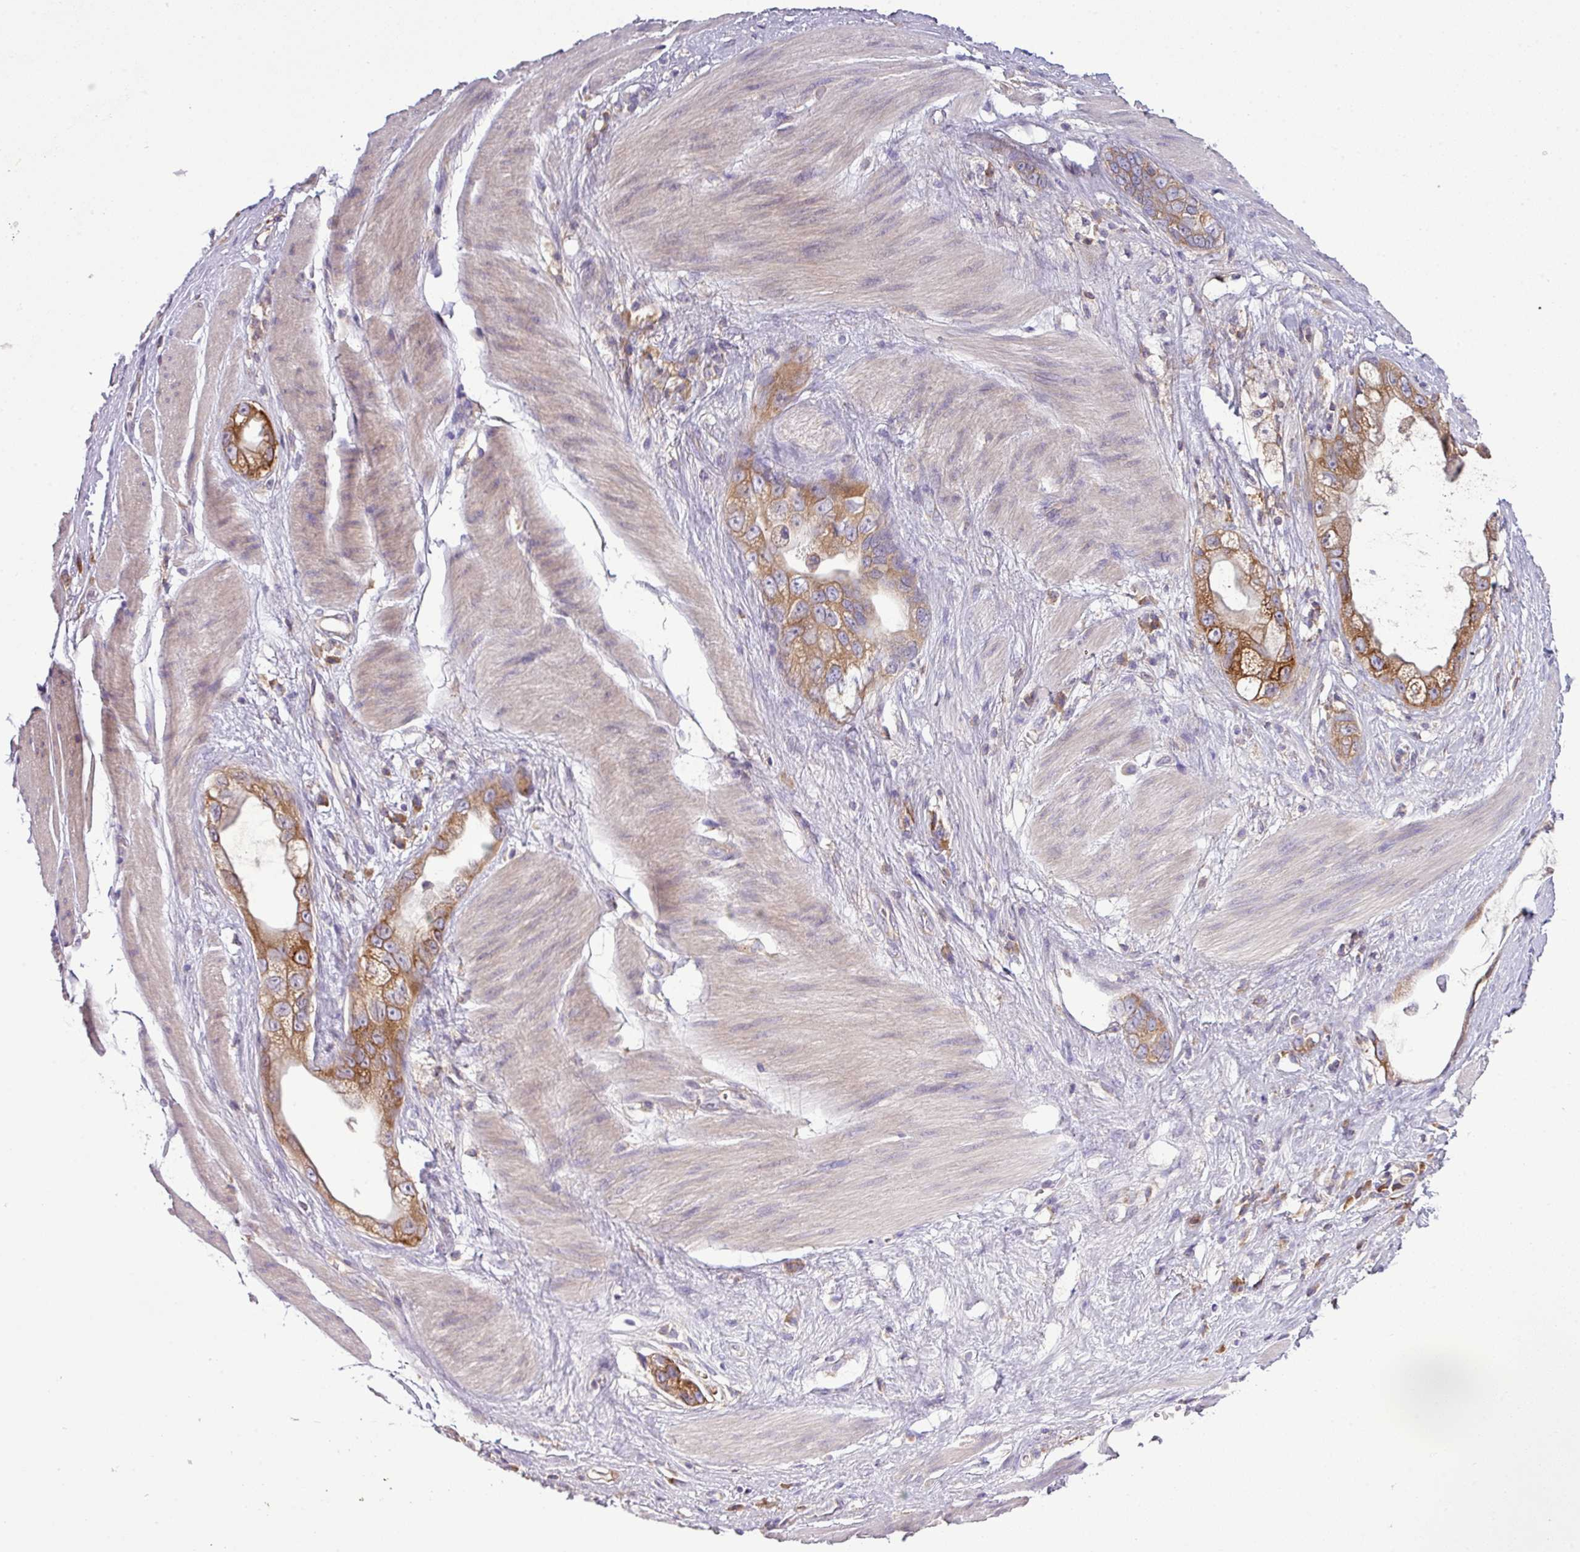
{"staining": {"intensity": "moderate", "quantity": ">75%", "location": "cytoplasmic/membranous"}, "tissue": "stomach cancer", "cell_type": "Tumor cells", "image_type": "cancer", "snomed": [{"axis": "morphology", "description": "Adenocarcinoma, NOS"}, {"axis": "topography", "description": "Stomach"}], "caption": "Stomach cancer was stained to show a protein in brown. There is medium levels of moderate cytoplasmic/membranous positivity in approximately >75% of tumor cells.", "gene": "LRRC74B", "patient": {"sex": "male", "age": 55}}